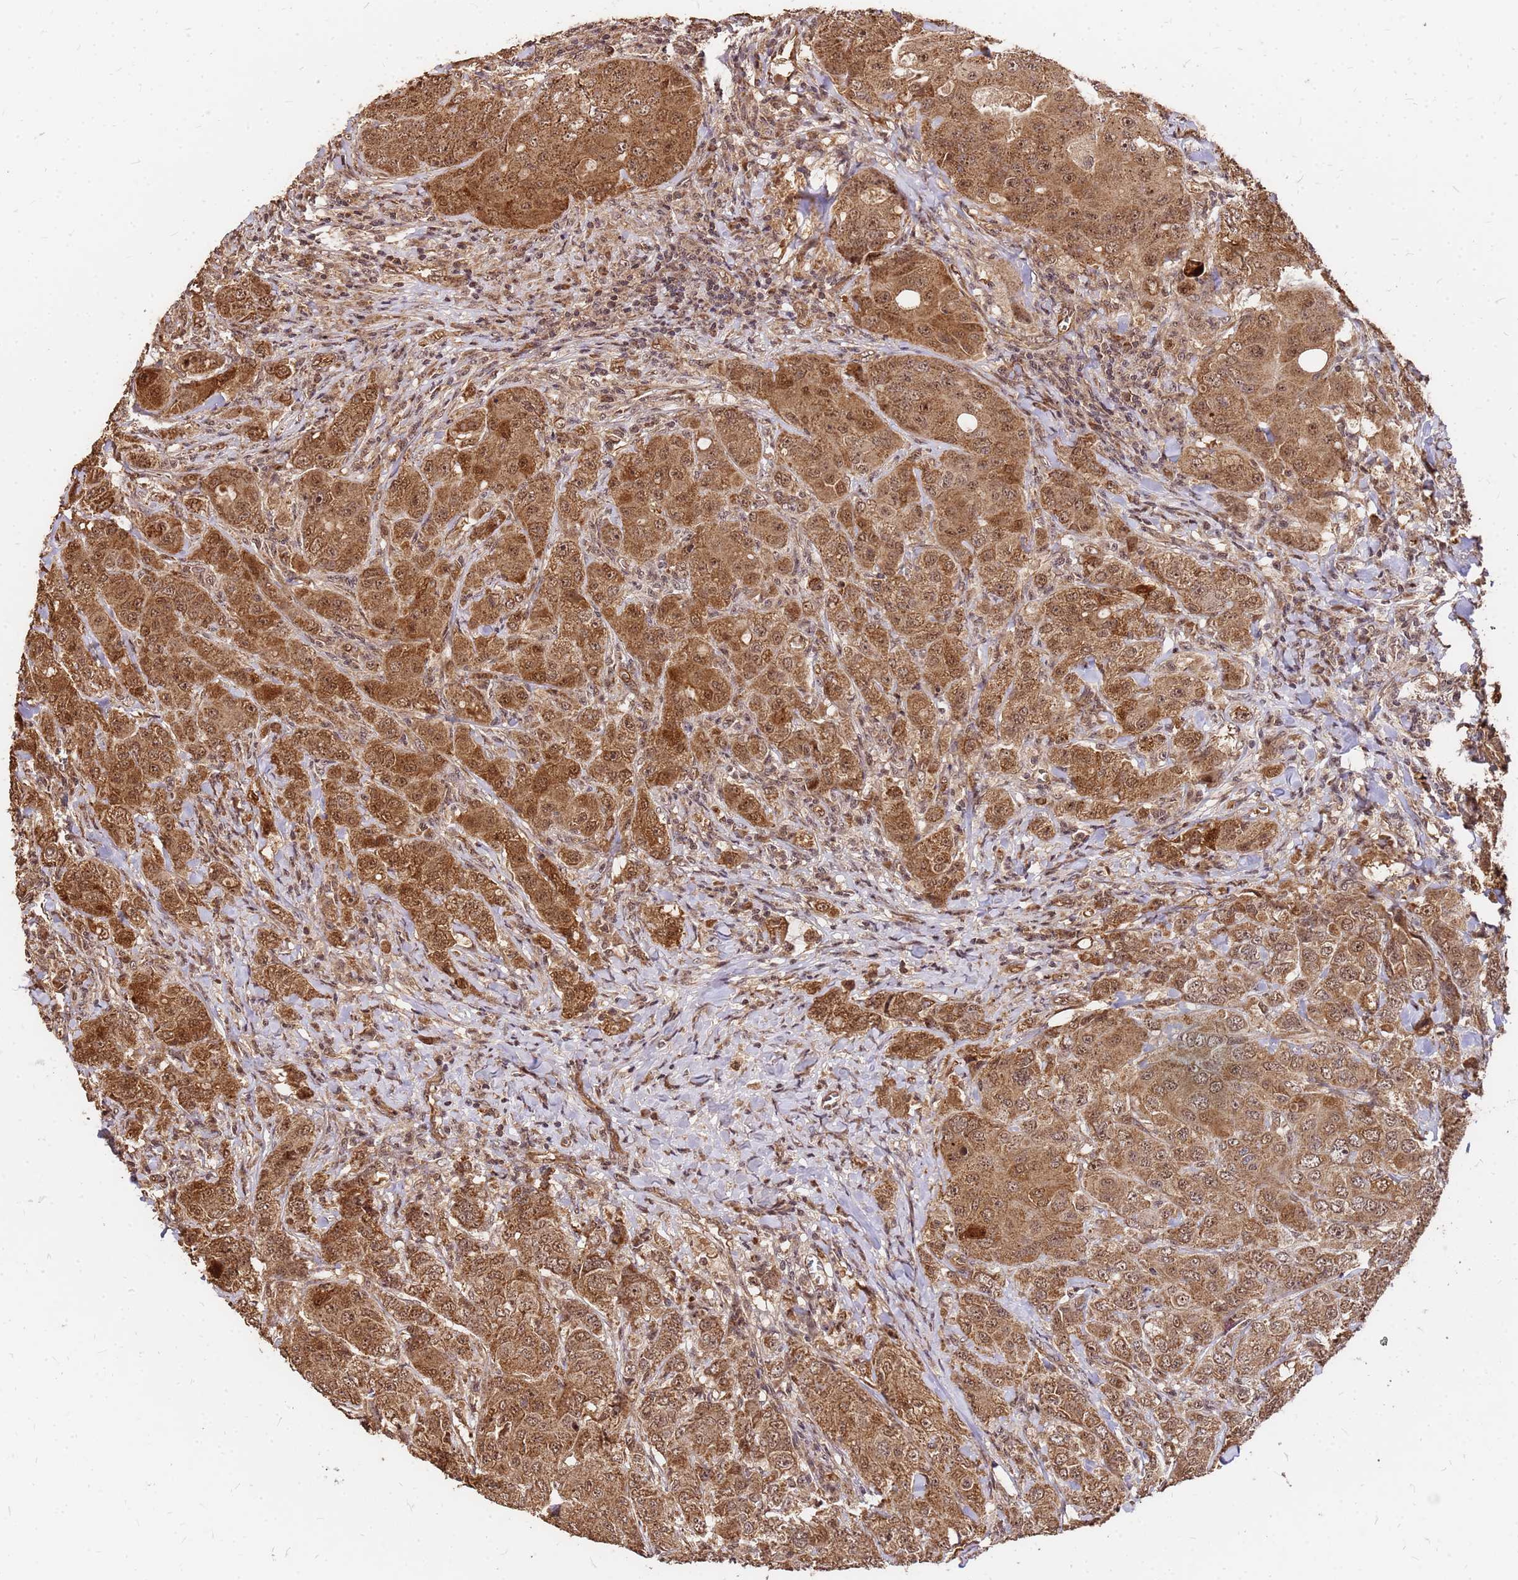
{"staining": {"intensity": "moderate", "quantity": ">75%", "location": "cytoplasmic/membranous,nuclear"}, "tissue": "breast cancer", "cell_type": "Tumor cells", "image_type": "cancer", "snomed": [{"axis": "morphology", "description": "Duct carcinoma"}, {"axis": "topography", "description": "Breast"}], "caption": "Tumor cells demonstrate medium levels of moderate cytoplasmic/membranous and nuclear expression in about >75% of cells in invasive ductal carcinoma (breast).", "gene": "GPATCH8", "patient": {"sex": "female", "age": 43}}